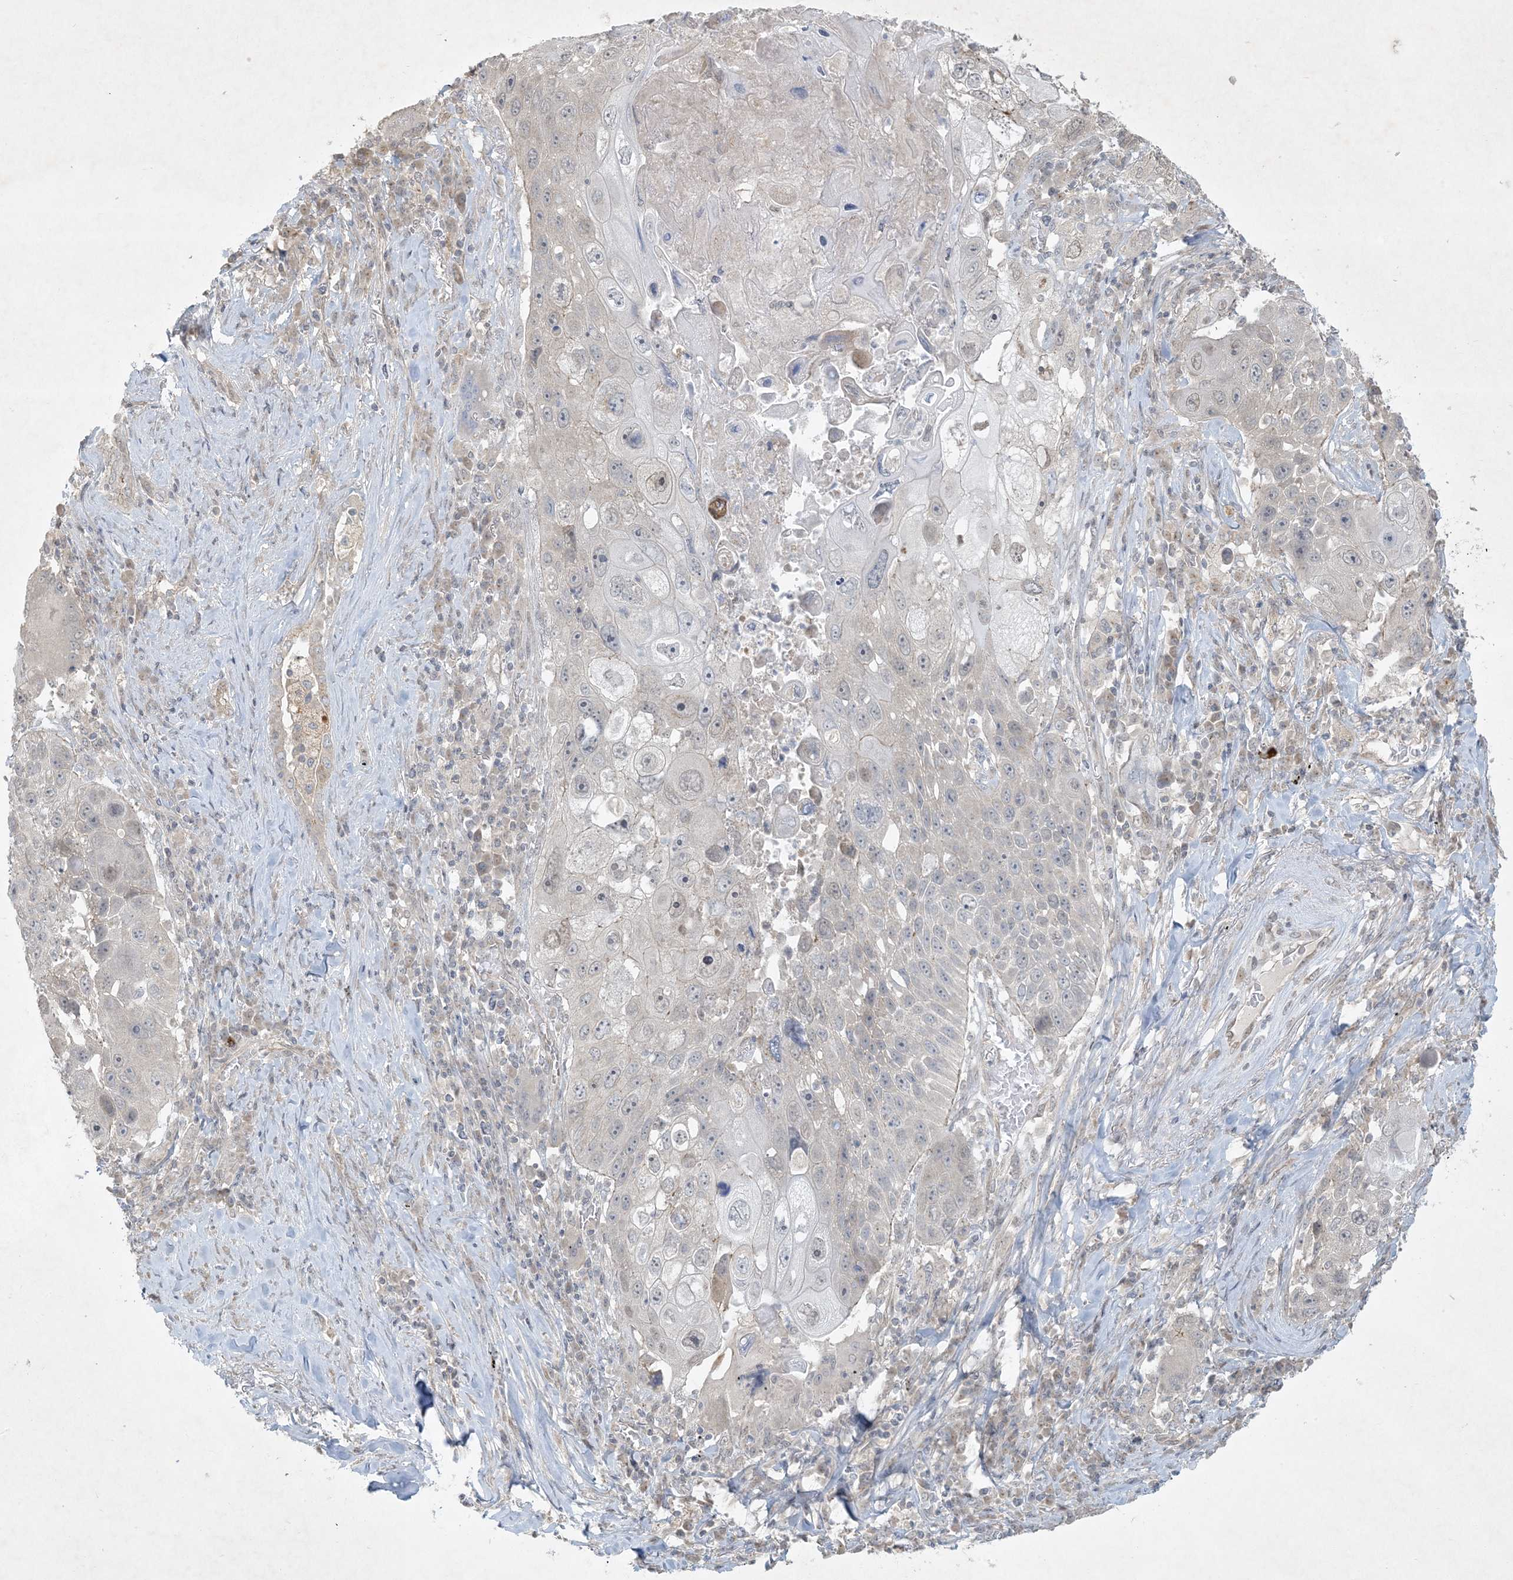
{"staining": {"intensity": "moderate", "quantity": "<25%", "location": "cytoplasmic/membranous"}, "tissue": "lung cancer", "cell_type": "Tumor cells", "image_type": "cancer", "snomed": [{"axis": "morphology", "description": "Squamous cell carcinoma, NOS"}, {"axis": "topography", "description": "Lung"}], "caption": "The micrograph displays staining of lung cancer, revealing moderate cytoplasmic/membranous protein staining (brown color) within tumor cells.", "gene": "BCORL1", "patient": {"sex": "male", "age": 61}}